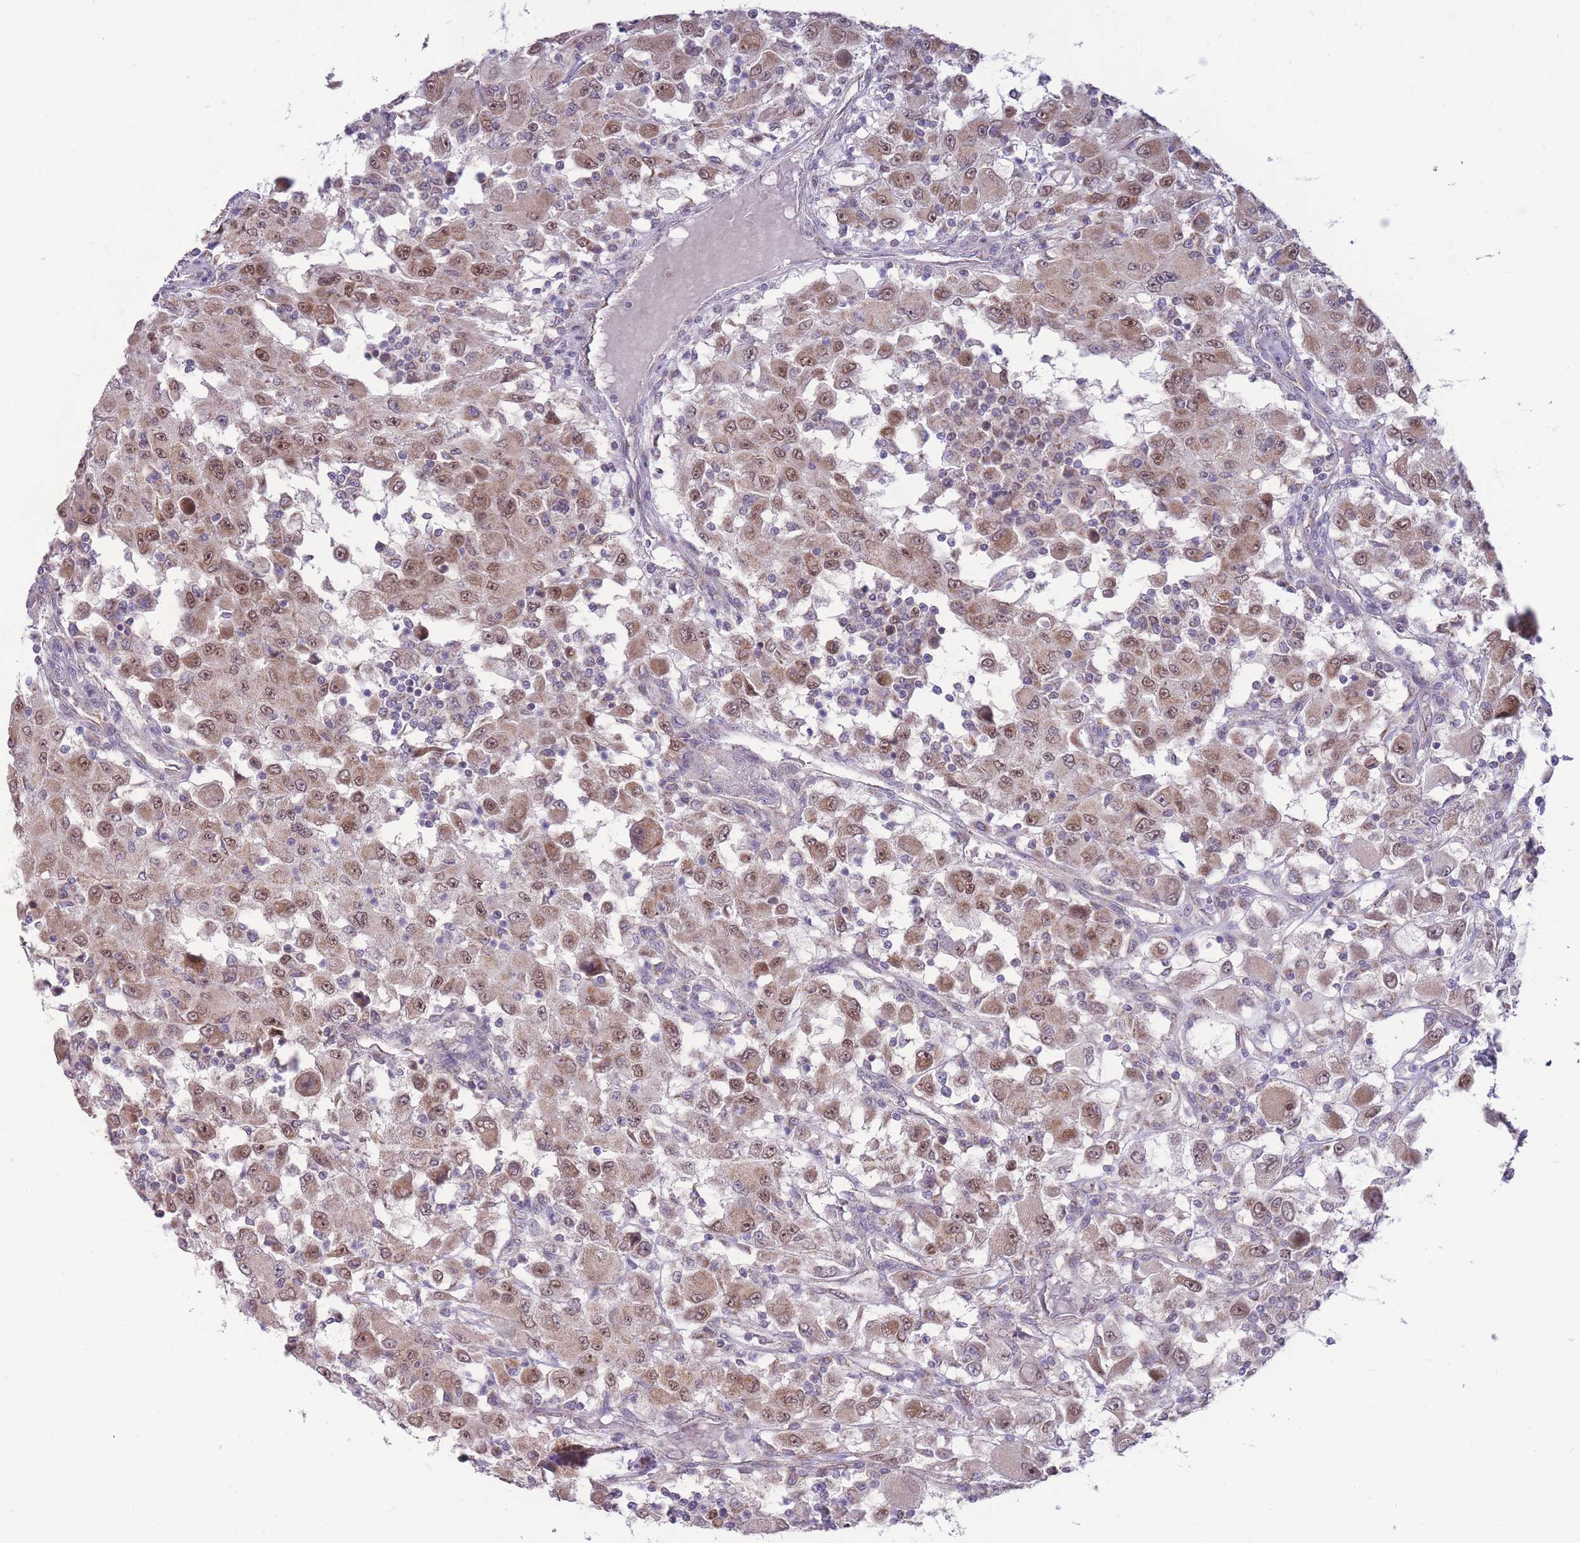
{"staining": {"intensity": "moderate", "quantity": "25%-75%", "location": "cytoplasmic/membranous,nuclear"}, "tissue": "renal cancer", "cell_type": "Tumor cells", "image_type": "cancer", "snomed": [{"axis": "morphology", "description": "Adenocarcinoma, NOS"}, {"axis": "topography", "description": "Kidney"}], "caption": "DAB (3,3'-diaminobenzidine) immunohistochemical staining of renal cancer (adenocarcinoma) exhibits moderate cytoplasmic/membranous and nuclear protein positivity in about 25%-75% of tumor cells.", "gene": "MCIDAS", "patient": {"sex": "female", "age": 67}}